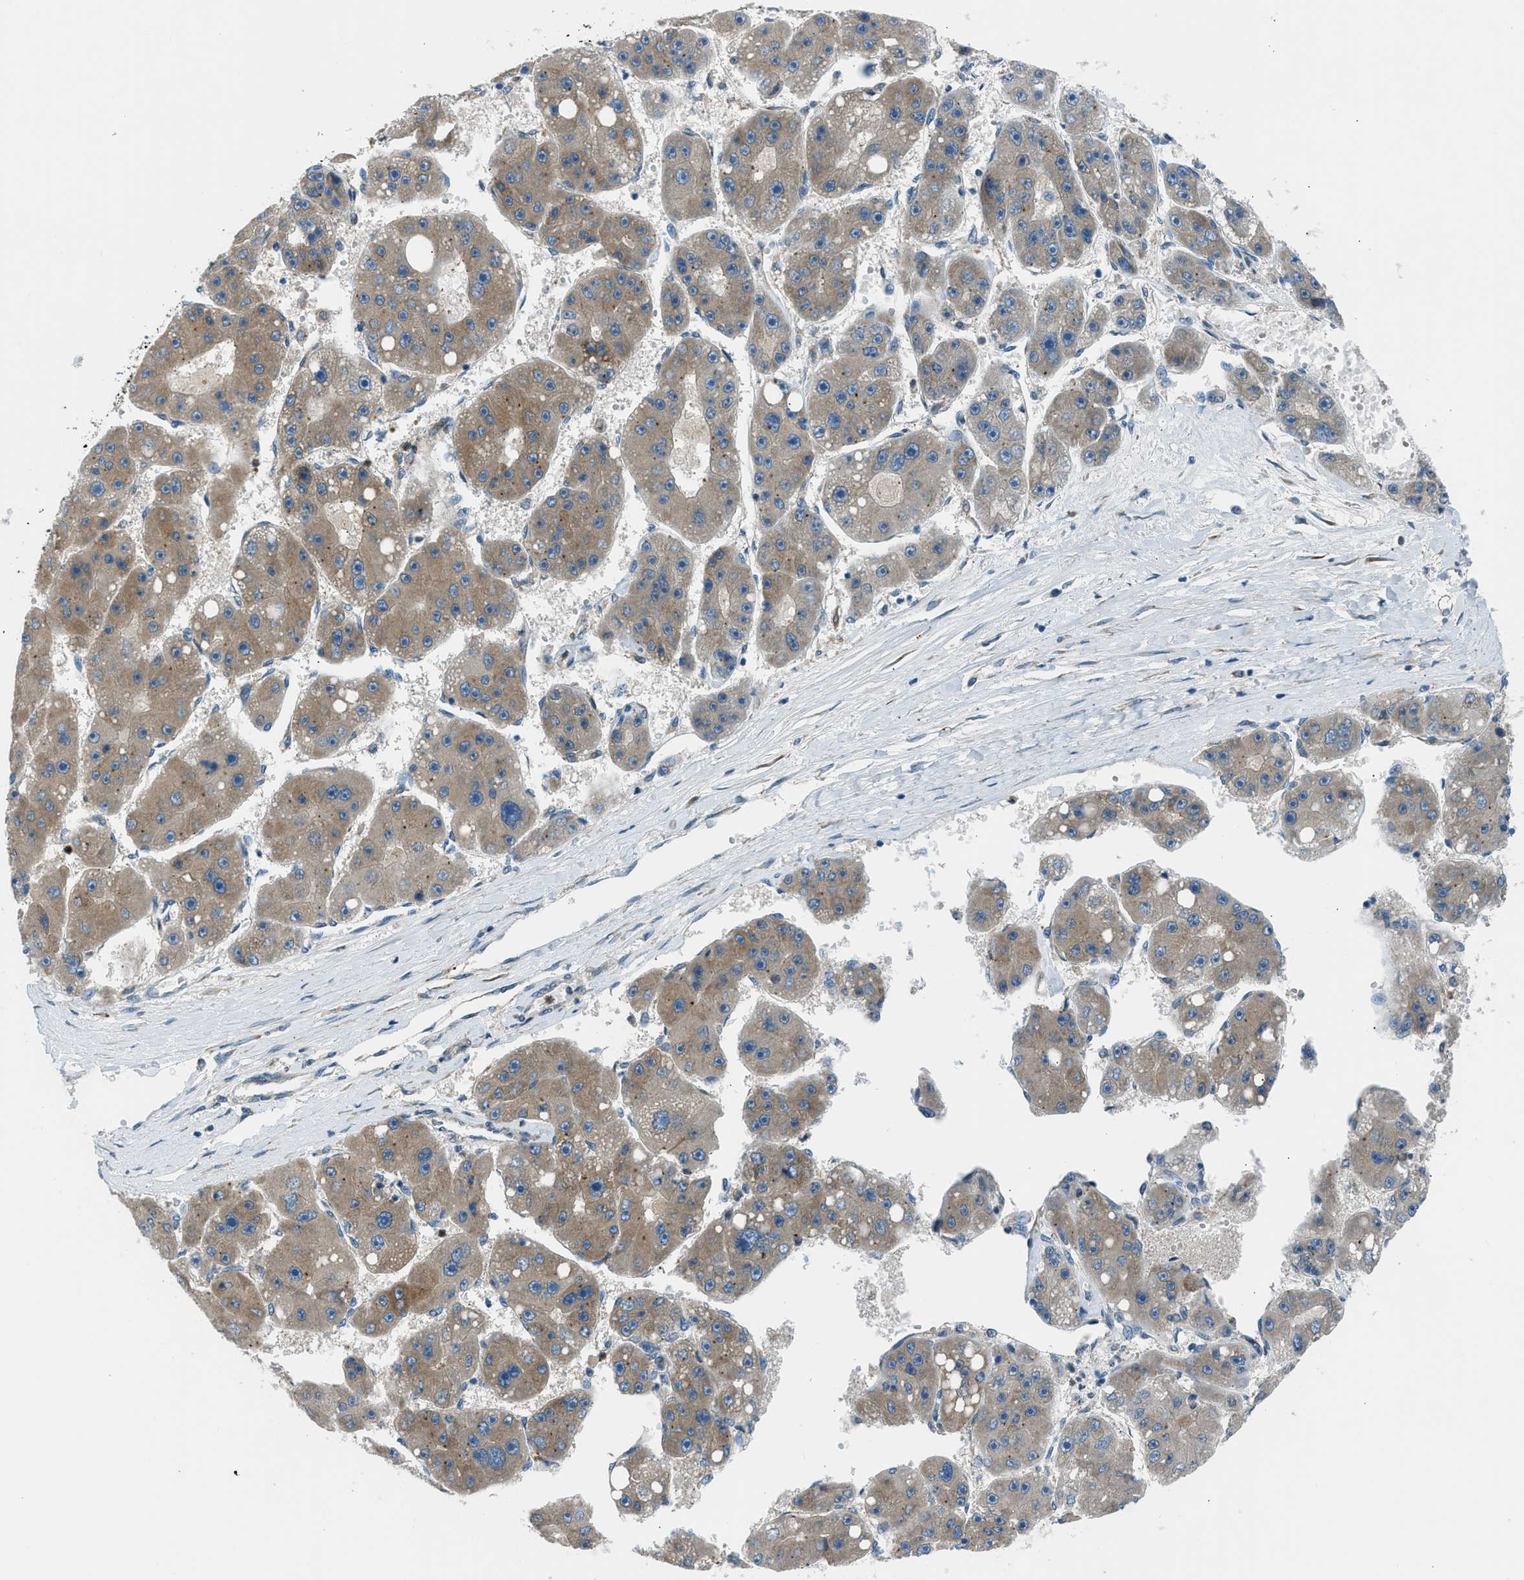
{"staining": {"intensity": "moderate", "quantity": "25%-75%", "location": "cytoplasmic/membranous"}, "tissue": "liver cancer", "cell_type": "Tumor cells", "image_type": "cancer", "snomed": [{"axis": "morphology", "description": "Carcinoma, Hepatocellular, NOS"}, {"axis": "topography", "description": "Liver"}], "caption": "A brown stain labels moderate cytoplasmic/membranous staining of a protein in human liver hepatocellular carcinoma tumor cells. The protein of interest is shown in brown color, while the nuclei are stained blue.", "gene": "EDARADD", "patient": {"sex": "female", "age": 61}}